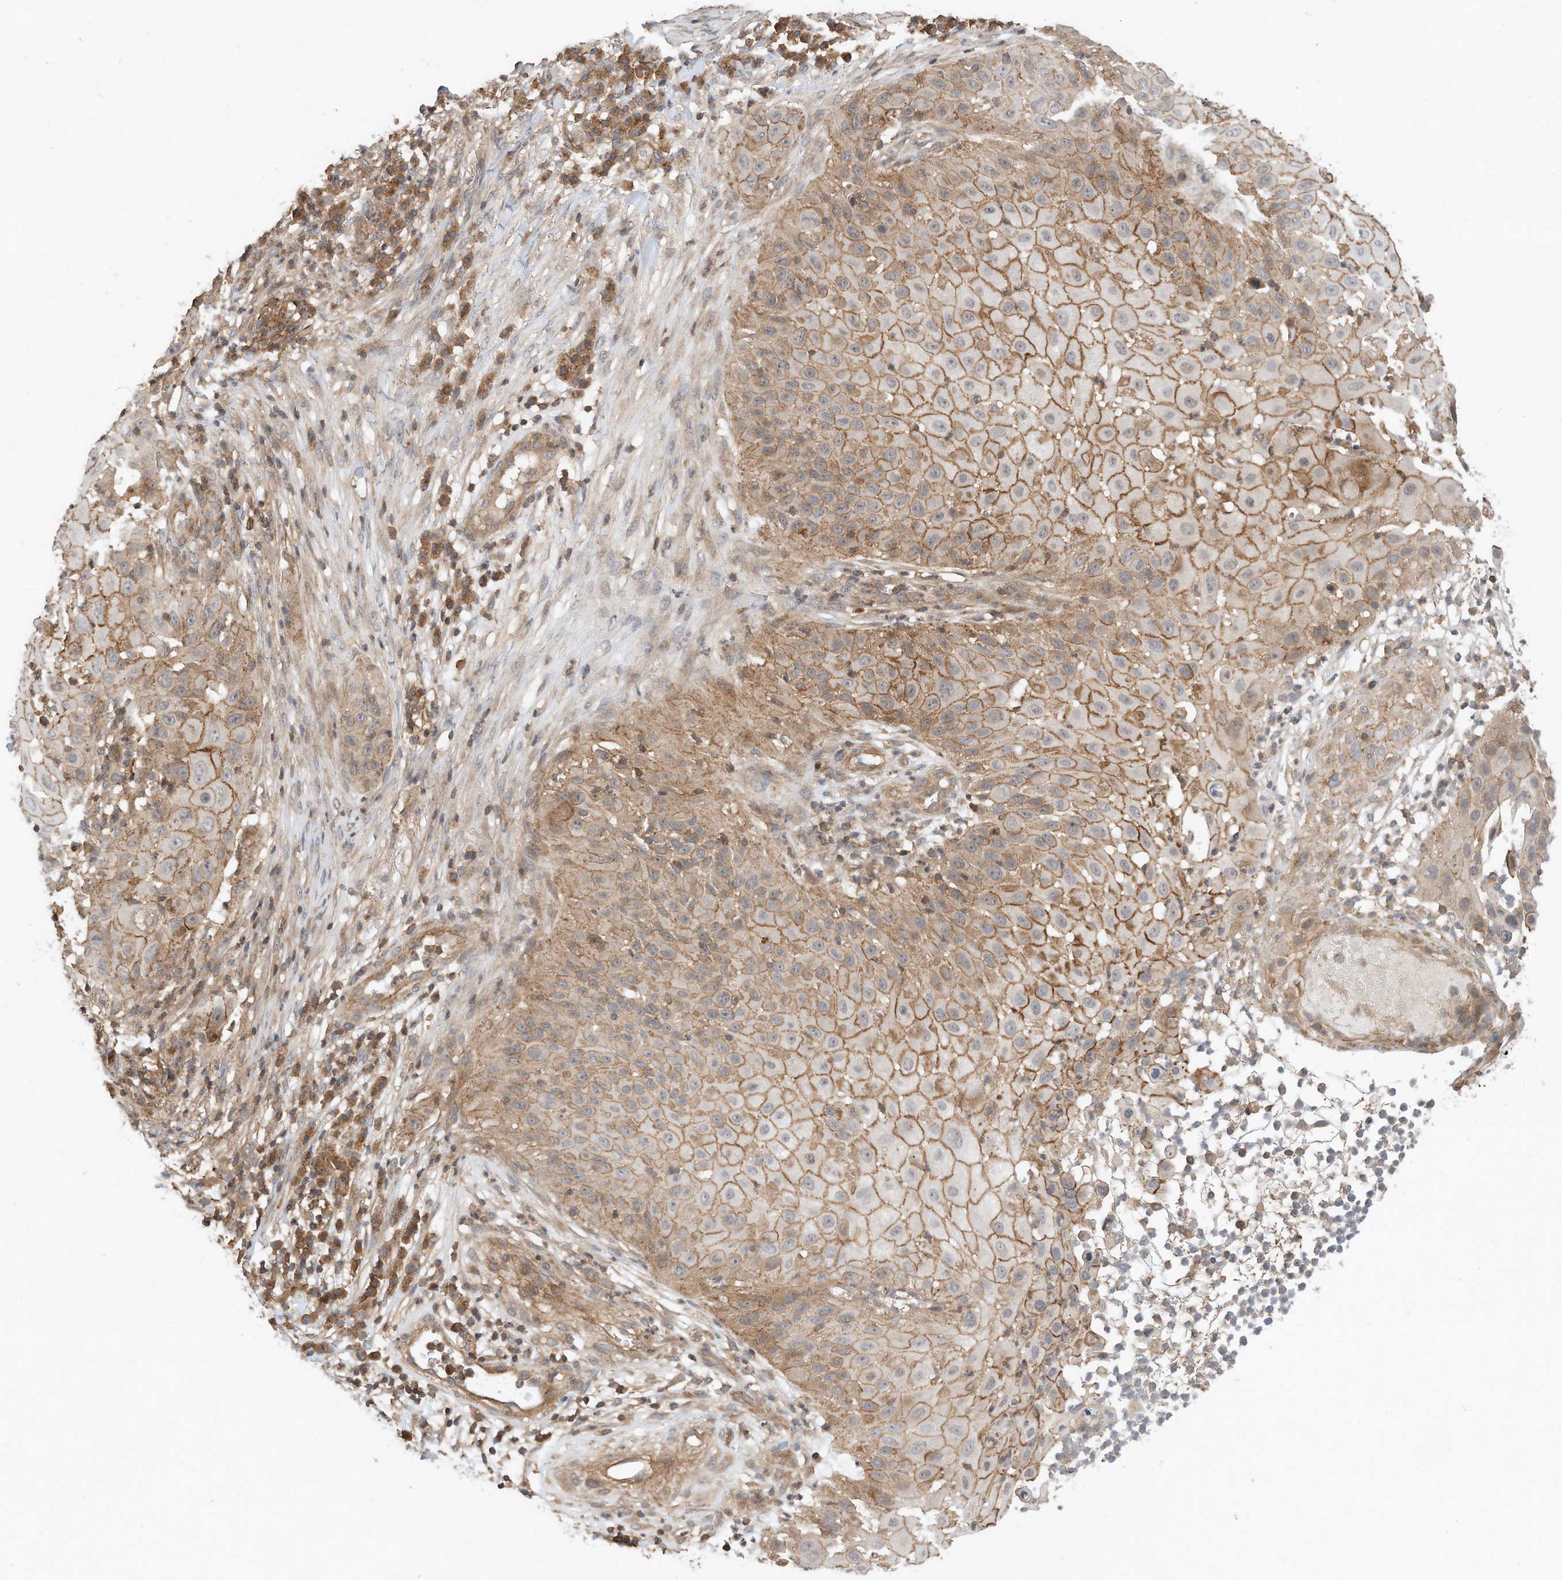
{"staining": {"intensity": "moderate", "quantity": ">75%", "location": "cytoplasmic/membranous"}, "tissue": "skin cancer", "cell_type": "Tumor cells", "image_type": "cancer", "snomed": [{"axis": "morphology", "description": "Squamous cell carcinoma, NOS"}, {"axis": "topography", "description": "Skin"}], "caption": "A medium amount of moderate cytoplasmic/membranous expression is appreciated in about >75% of tumor cells in squamous cell carcinoma (skin) tissue.", "gene": "CPAMD8", "patient": {"sex": "female", "age": 44}}